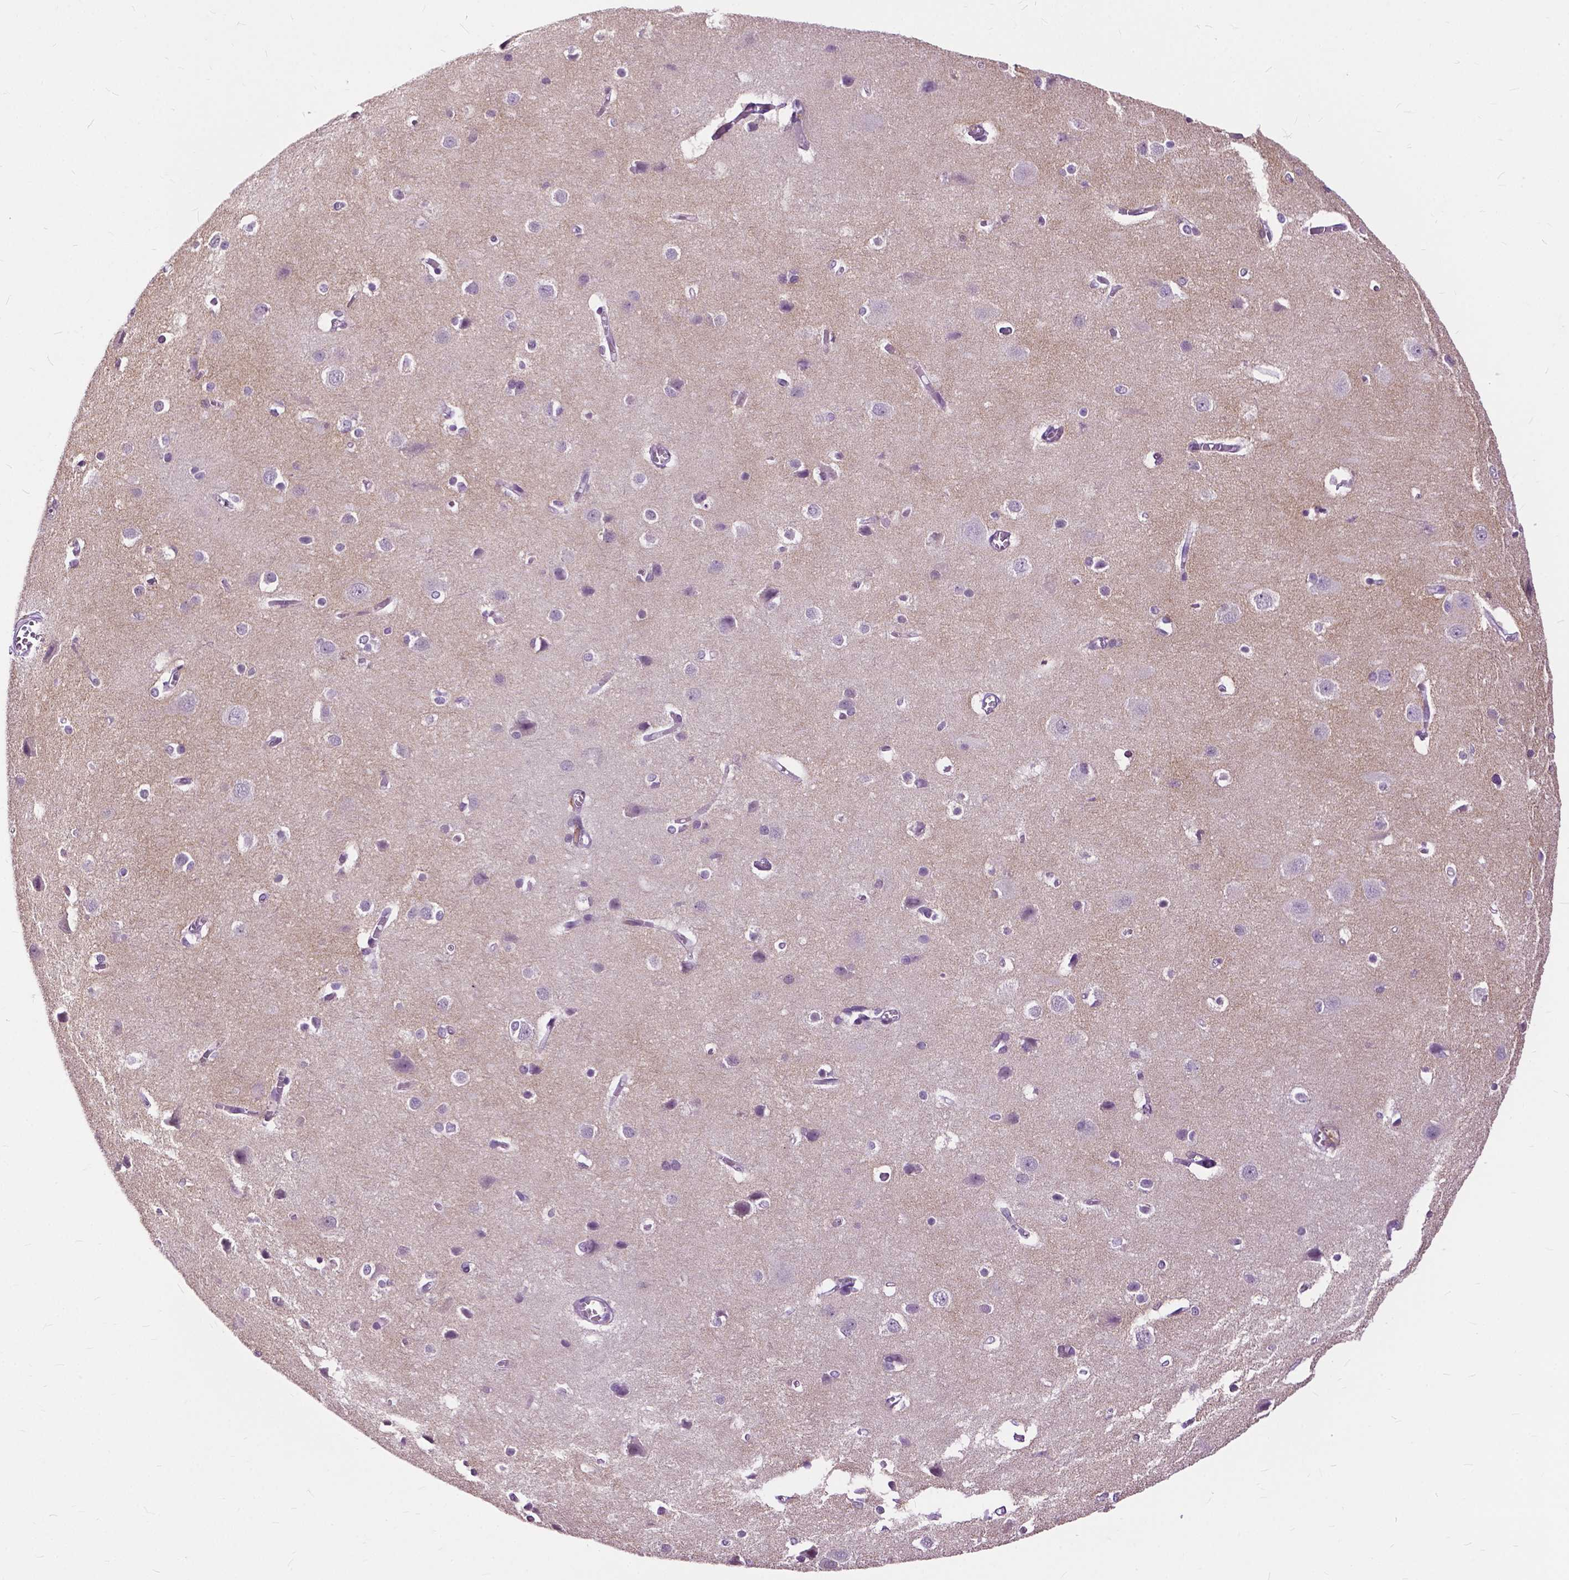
{"staining": {"intensity": "negative", "quantity": "none", "location": "none"}, "tissue": "cerebral cortex", "cell_type": "Endothelial cells", "image_type": "normal", "snomed": [{"axis": "morphology", "description": "Normal tissue, NOS"}, {"axis": "topography", "description": "Cerebral cortex"}], "caption": "Immunohistochemistry of normal human cerebral cortex demonstrates no staining in endothelial cells.", "gene": "GPR37L1", "patient": {"sex": "male", "age": 37}}